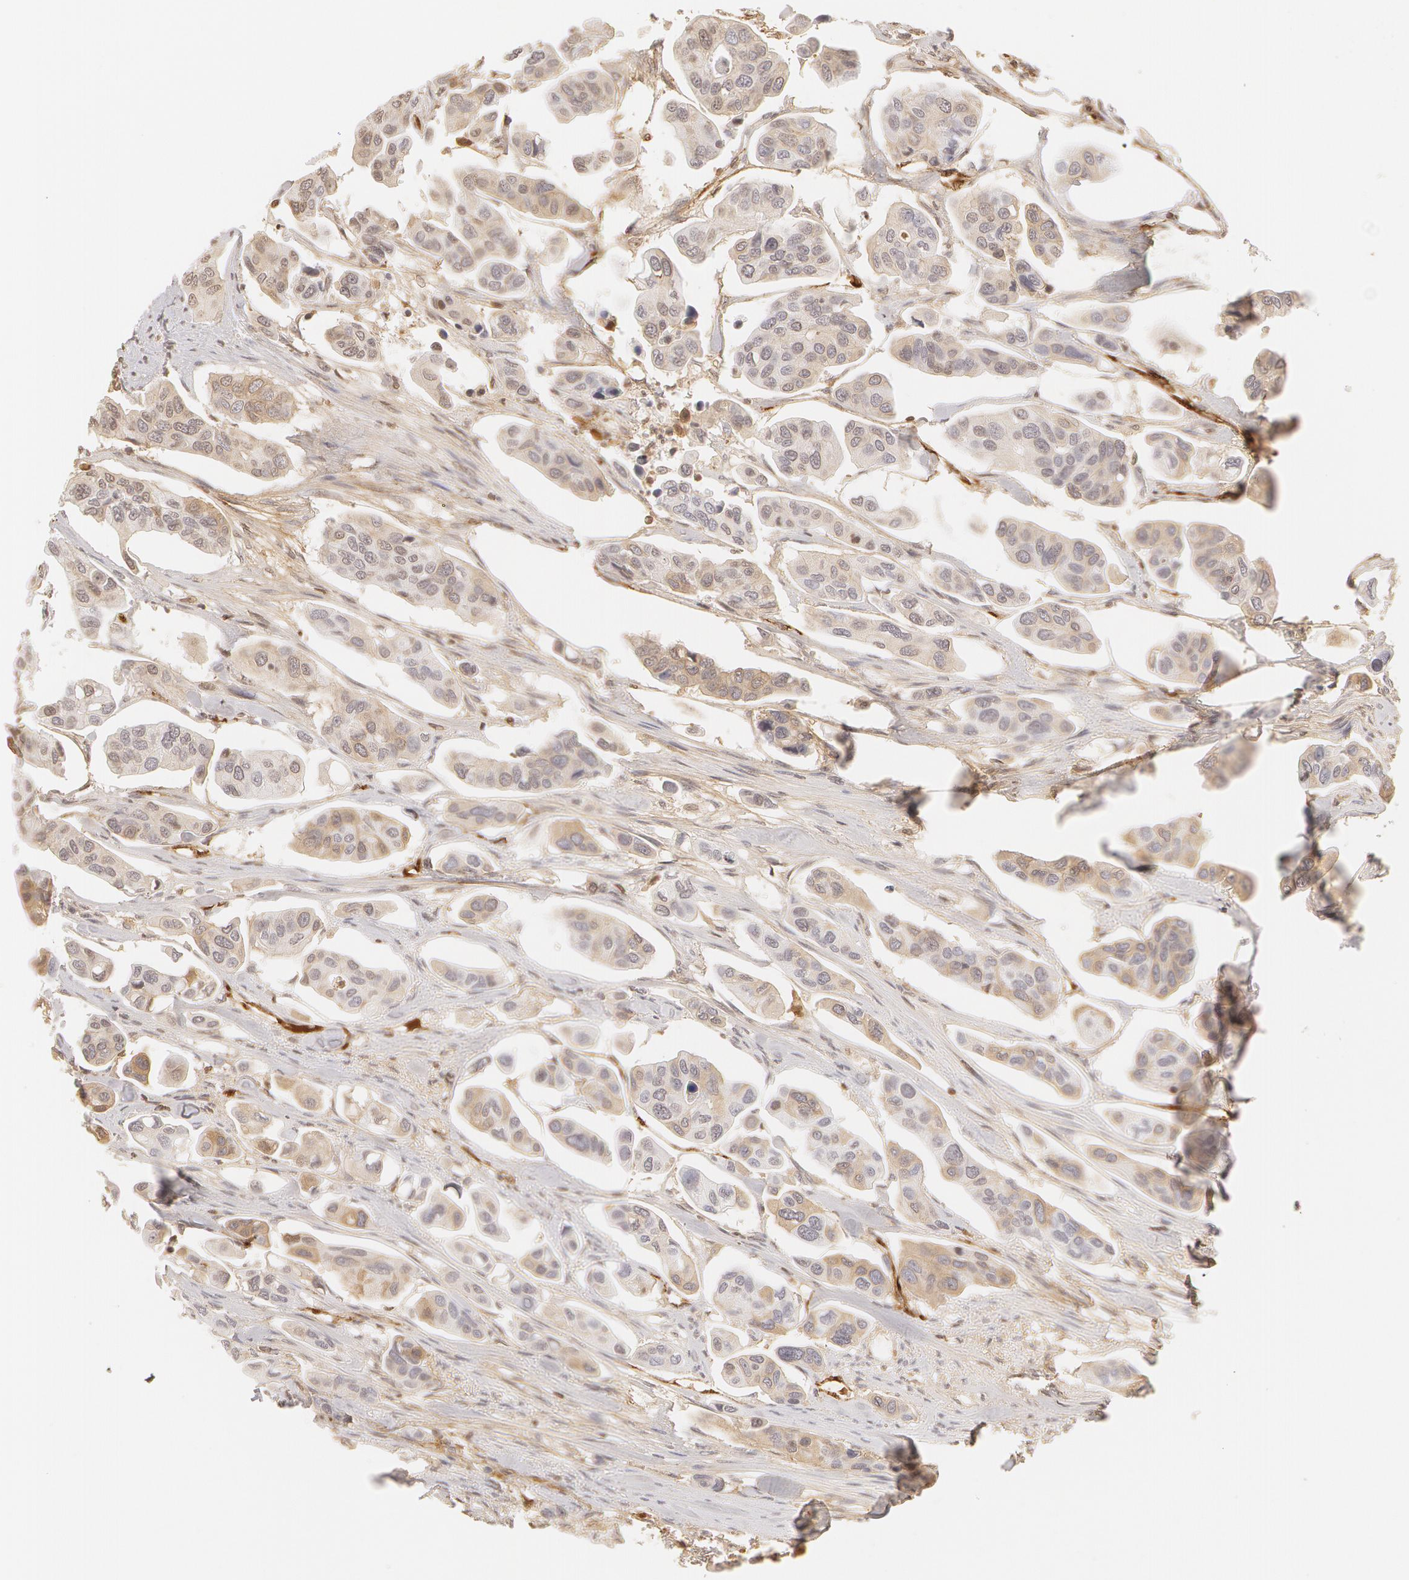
{"staining": {"intensity": "negative", "quantity": "none", "location": "none"}, "tissue": "urothelial cancer", "cell_type": "Tumor cells", "image_type": "cancer", "snomed": [{"axis": "morphology", "description": "Adenocarcinoma, NOS"}, {"axis": "topography", "description": "Urinary bladder"}], "caption": "This is a histopathology image of IHC staining of urothelial cancer, which shows no expression in tumor cells.", "gene": "VWF", "patient": {"sex": "male", "age": 61}}